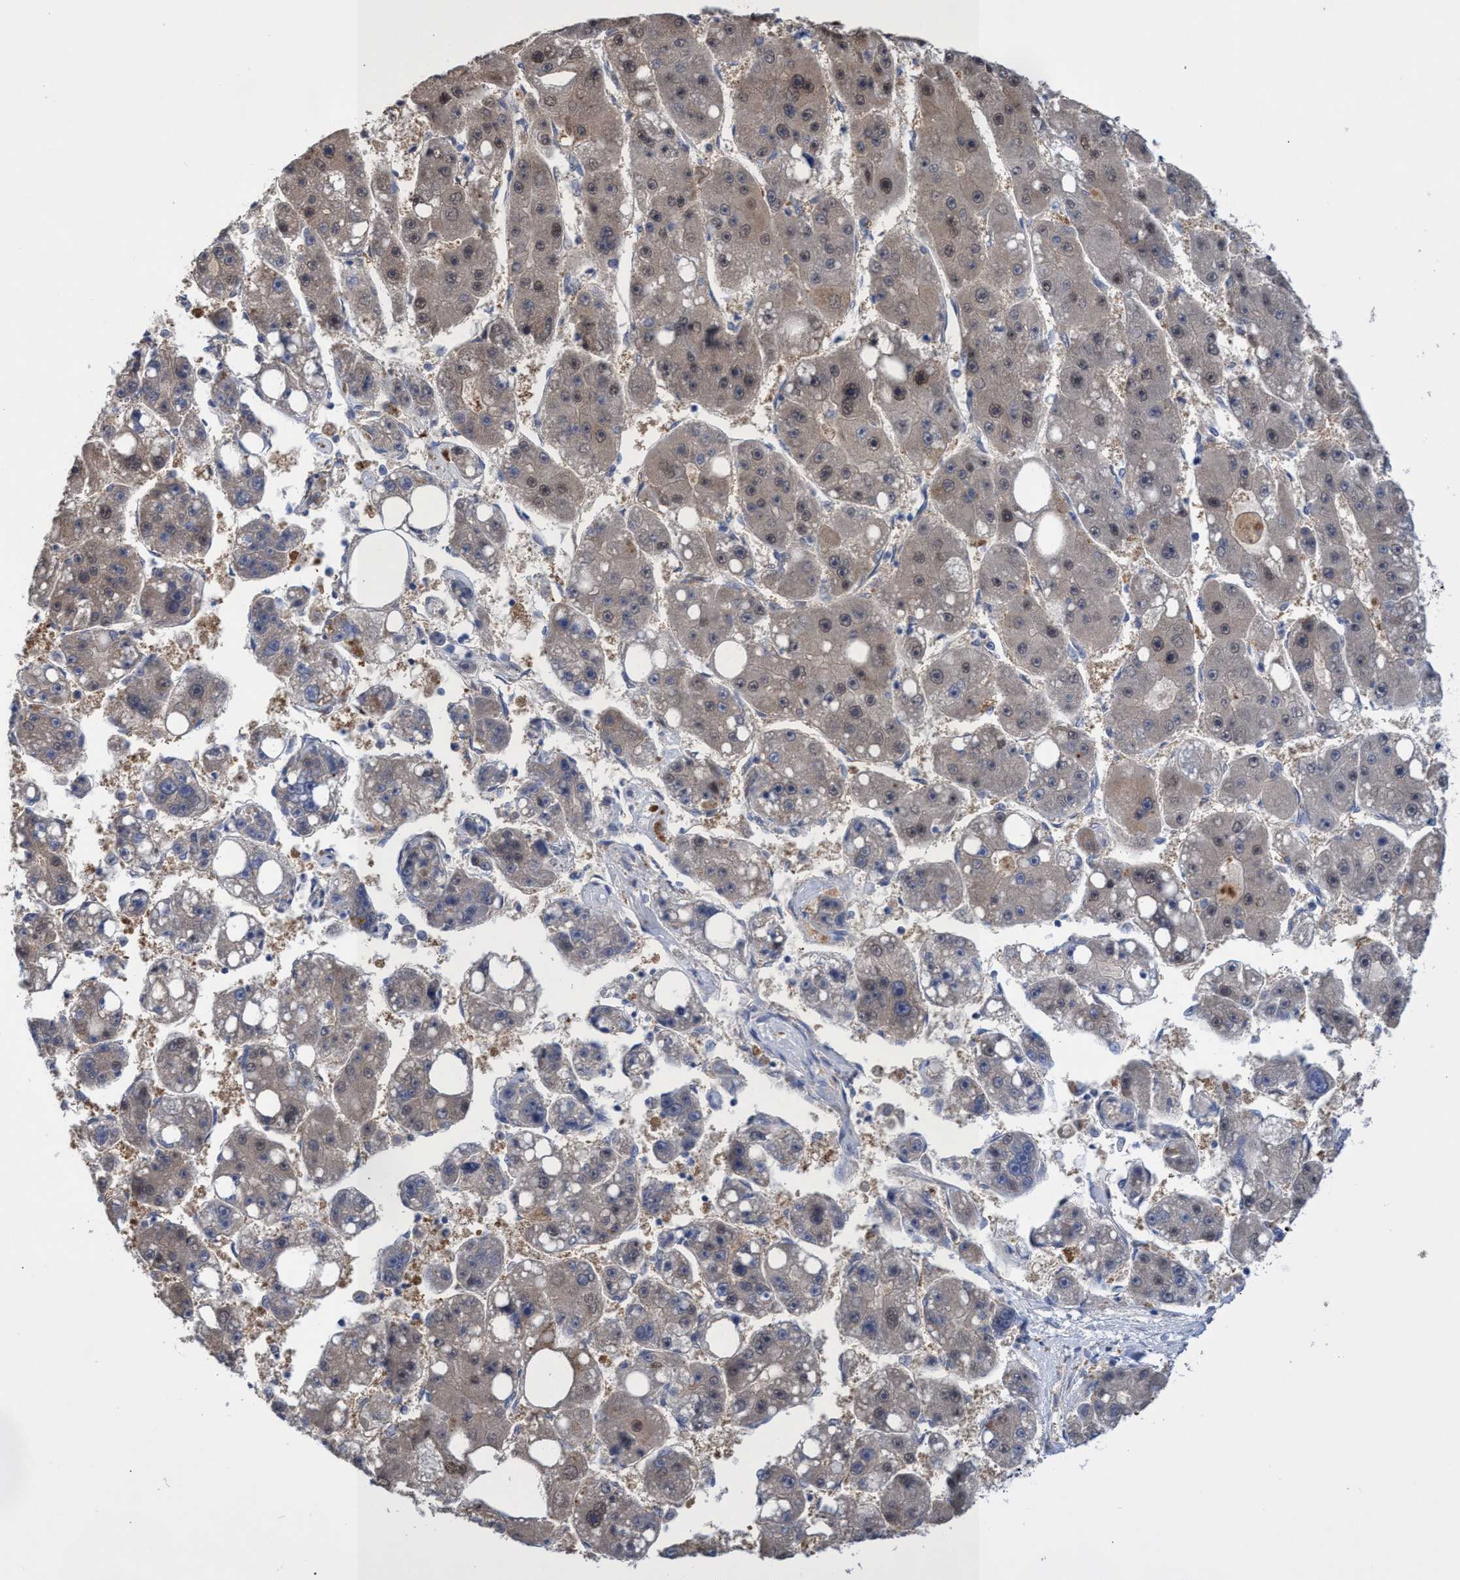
{"staining": {"intensity": "weak", "quantity": ">75%", "location": "cytoplasmic/membranous,nuclear"}, "tissue": "liver cancer", "cell_type": "Tumor cells", "image_type": "cancer", "snomed": [{"axis": "morphology", "description": "Carcinoma, Hepatocellular, NOS"}, {"axis": "topography", "description": "Liver"}], "caption": "Liver cancer stained with a brown dye demonstrates weak cytoplasmic/membranous and nuclear positive expression in about >75% of tumor cells.", "gene": "SVEP1", "patient": {"sex": "female", "age": 61}}